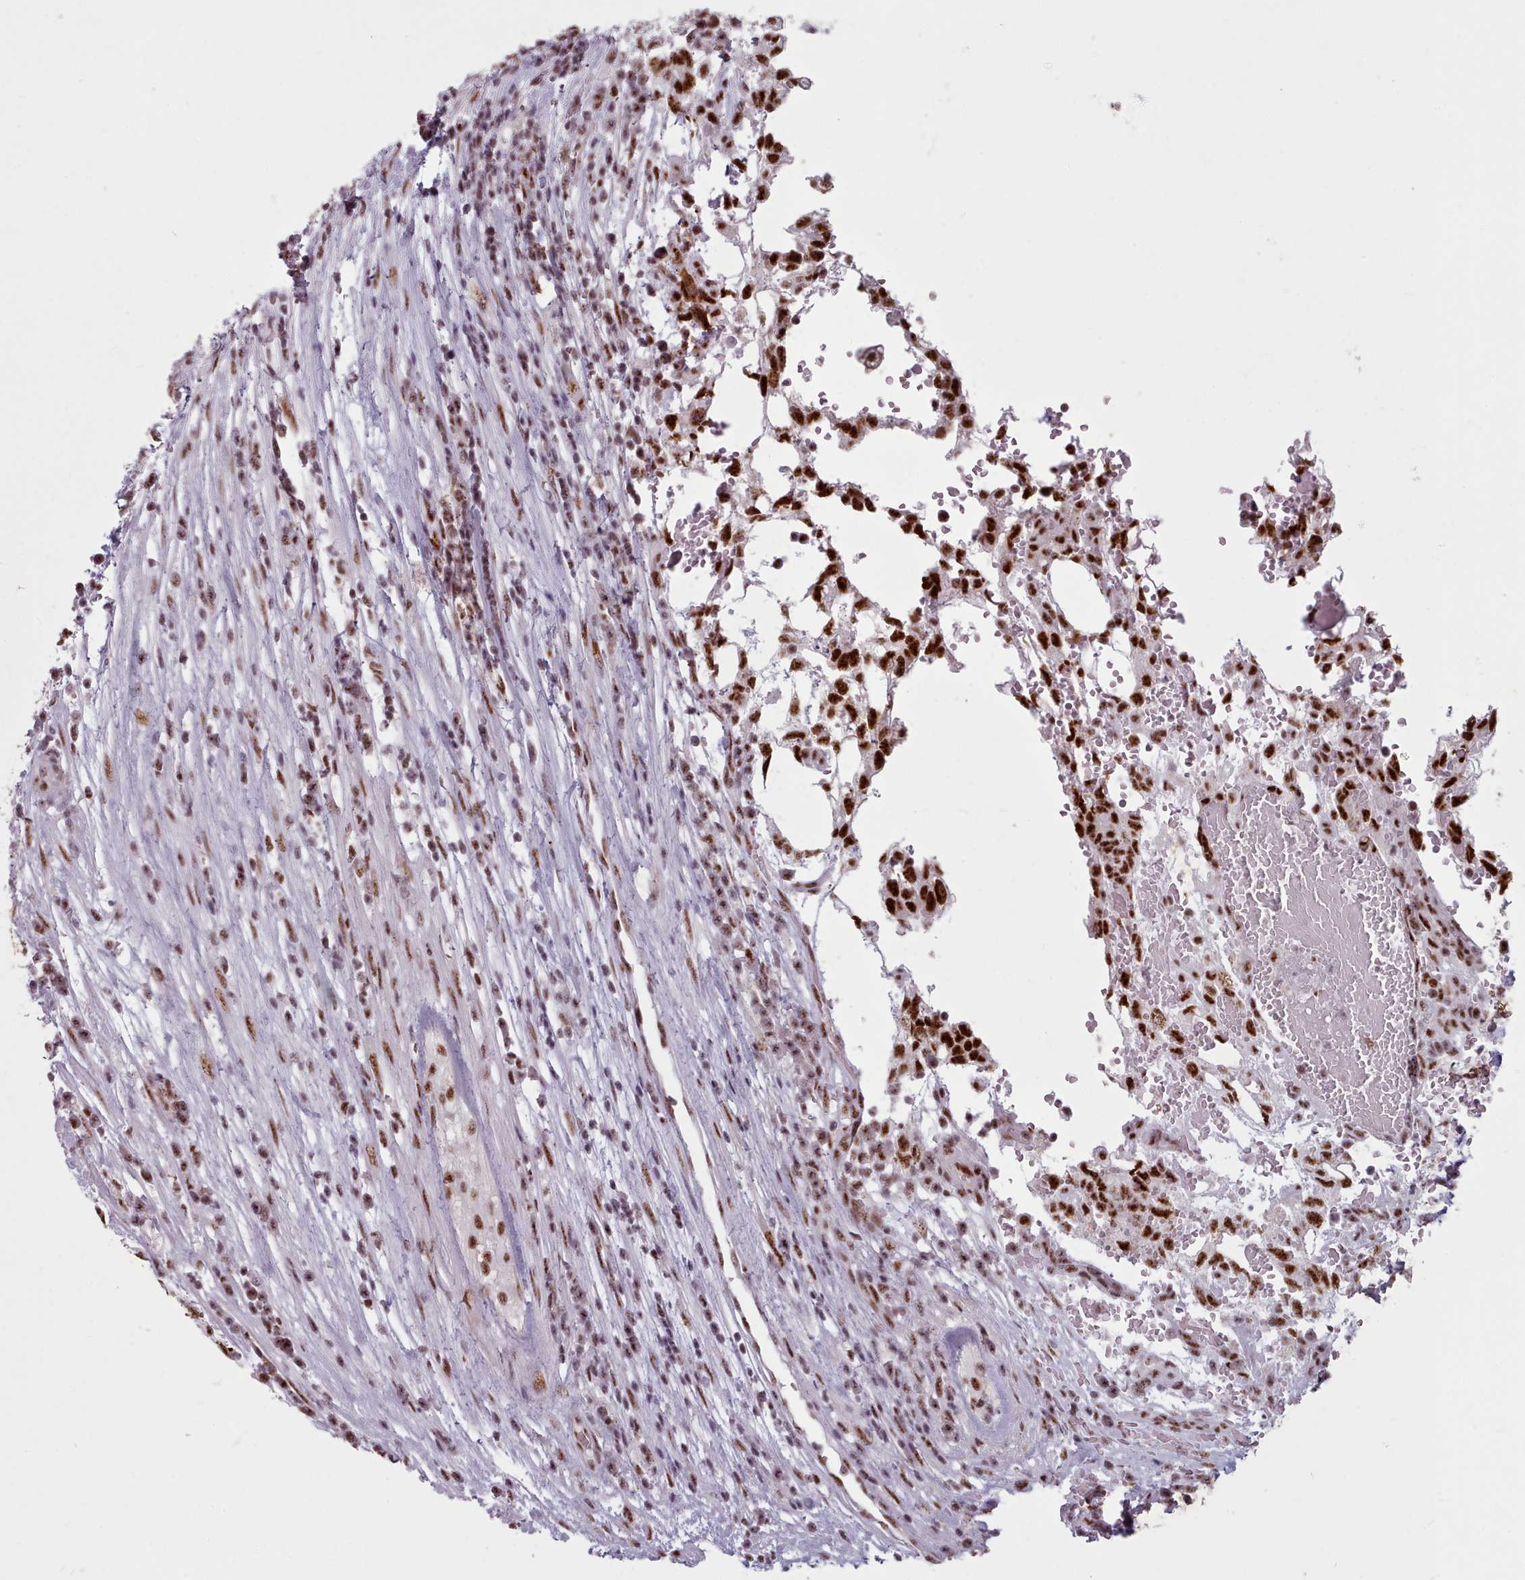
{"staining": {"intensity": "strong", "quantity": ">75%", "location": "nuclear"}, "tissue": "testis cancer", "cell_type": "Tumor cells", "image_type": "cancer", "snomed": [{"axis": "morphology", "description": "Normal tissue, NOS"}, {"axis": "morphology", "description": "Carcinoma, Embryonal, NOS"}, {"axis": "topography", "description": "Testis"}], "caption": "Immunohistochemical staining of human testis cancer (embryonal carcinoma) reveals high levels of strong nuclear positivity in approximately >75% of tumor cells.", "gene": "SRRM1", "patient": {"sex": "male", "age": 32}}